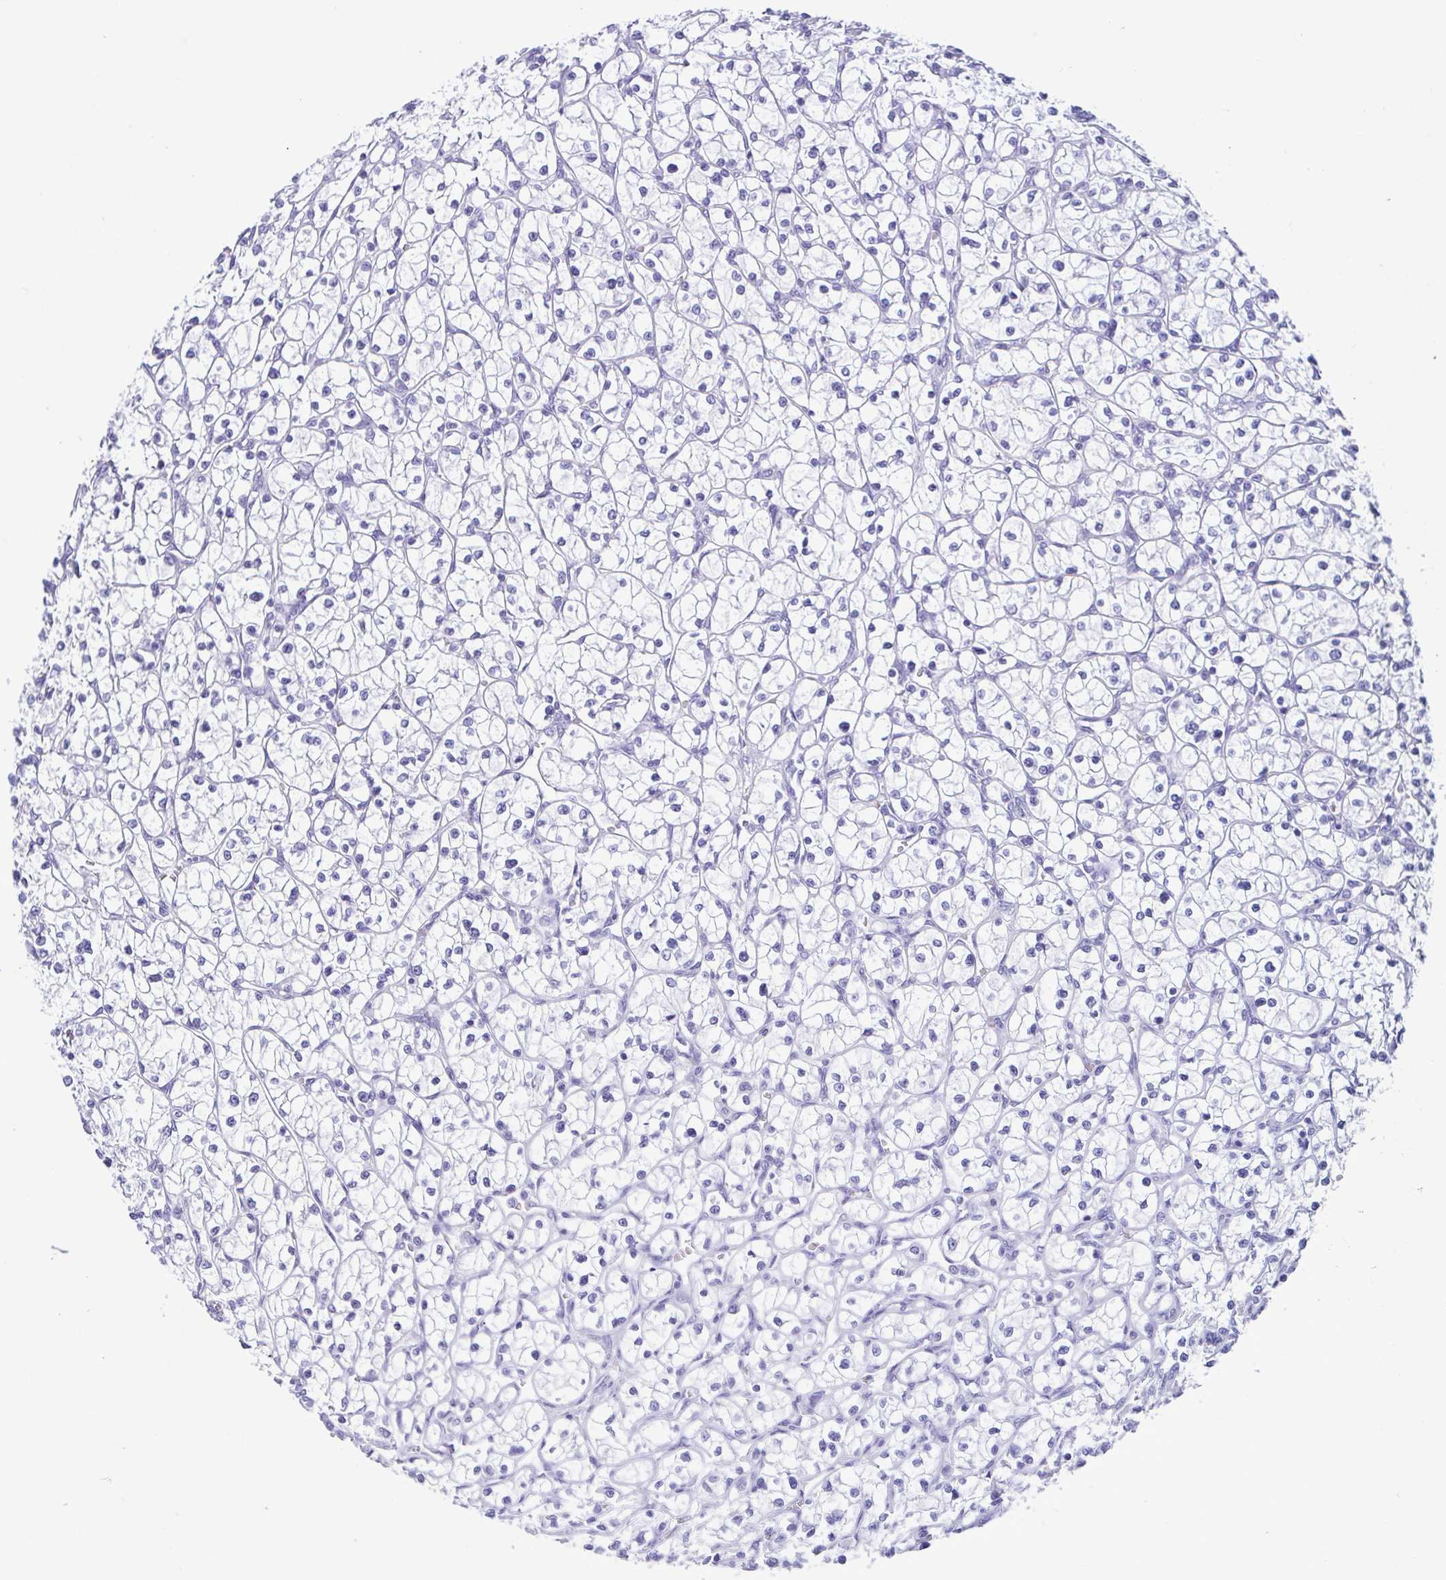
{"staining": {"intensity": "negative", "quantity": "none", "location": "none"}, "tissue": "renal cancer", "cell_type": "Tumor cells", "image_type": "cancer", "snomed": [{"axis": "morphology", "description": "Adenocarcinoma, NOS"}, {"axis": "topography", "description": "Kidney"}], "caption": "Tumor cells show no significant staining in adenocarcinoma (renal).", "gene": "ACTRT3", "patient": {"sex": "female", "age": 64}}